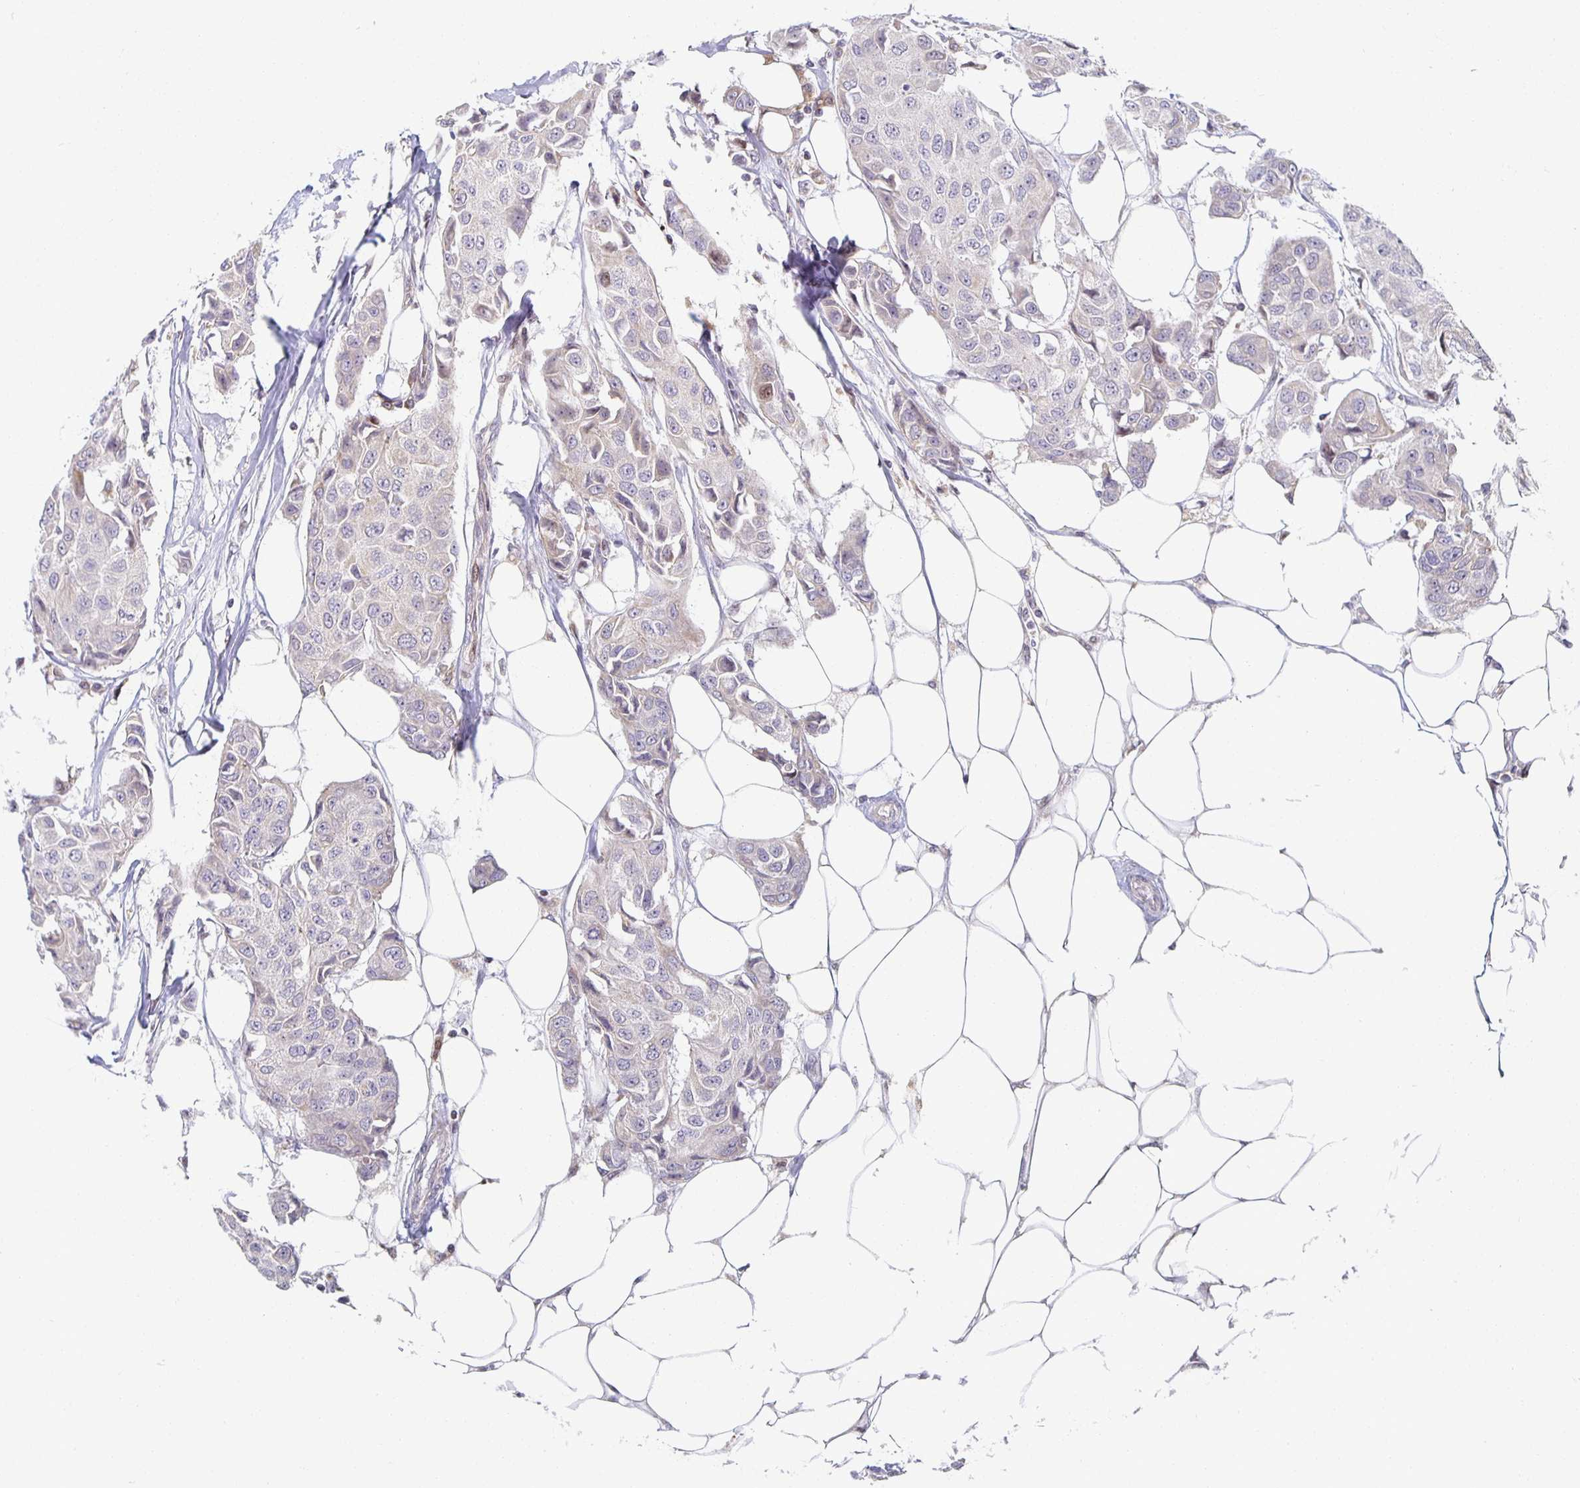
{"staining": {"intensity": "negative", "quantity": "none", "location": "none"}, "tissue": "breast cancer", "cell_type": "Tumor cells", "image_type": "cancer", "snomed": [{"axis": "morphology", "description": "Duct carcinoma"}, {"axis": "topography", "description": "Breast"}, {"axis": "topography", "description": "Lymph node"}], "caption": "Immunohistochemistry image of human breast cancer (infiltrating ductal carcinoma) stained for a protein (brown), which shows no positivity in tumor cells.", "gene": "HCFC1R1", "patient": {"sex": "female", "age": 80}}